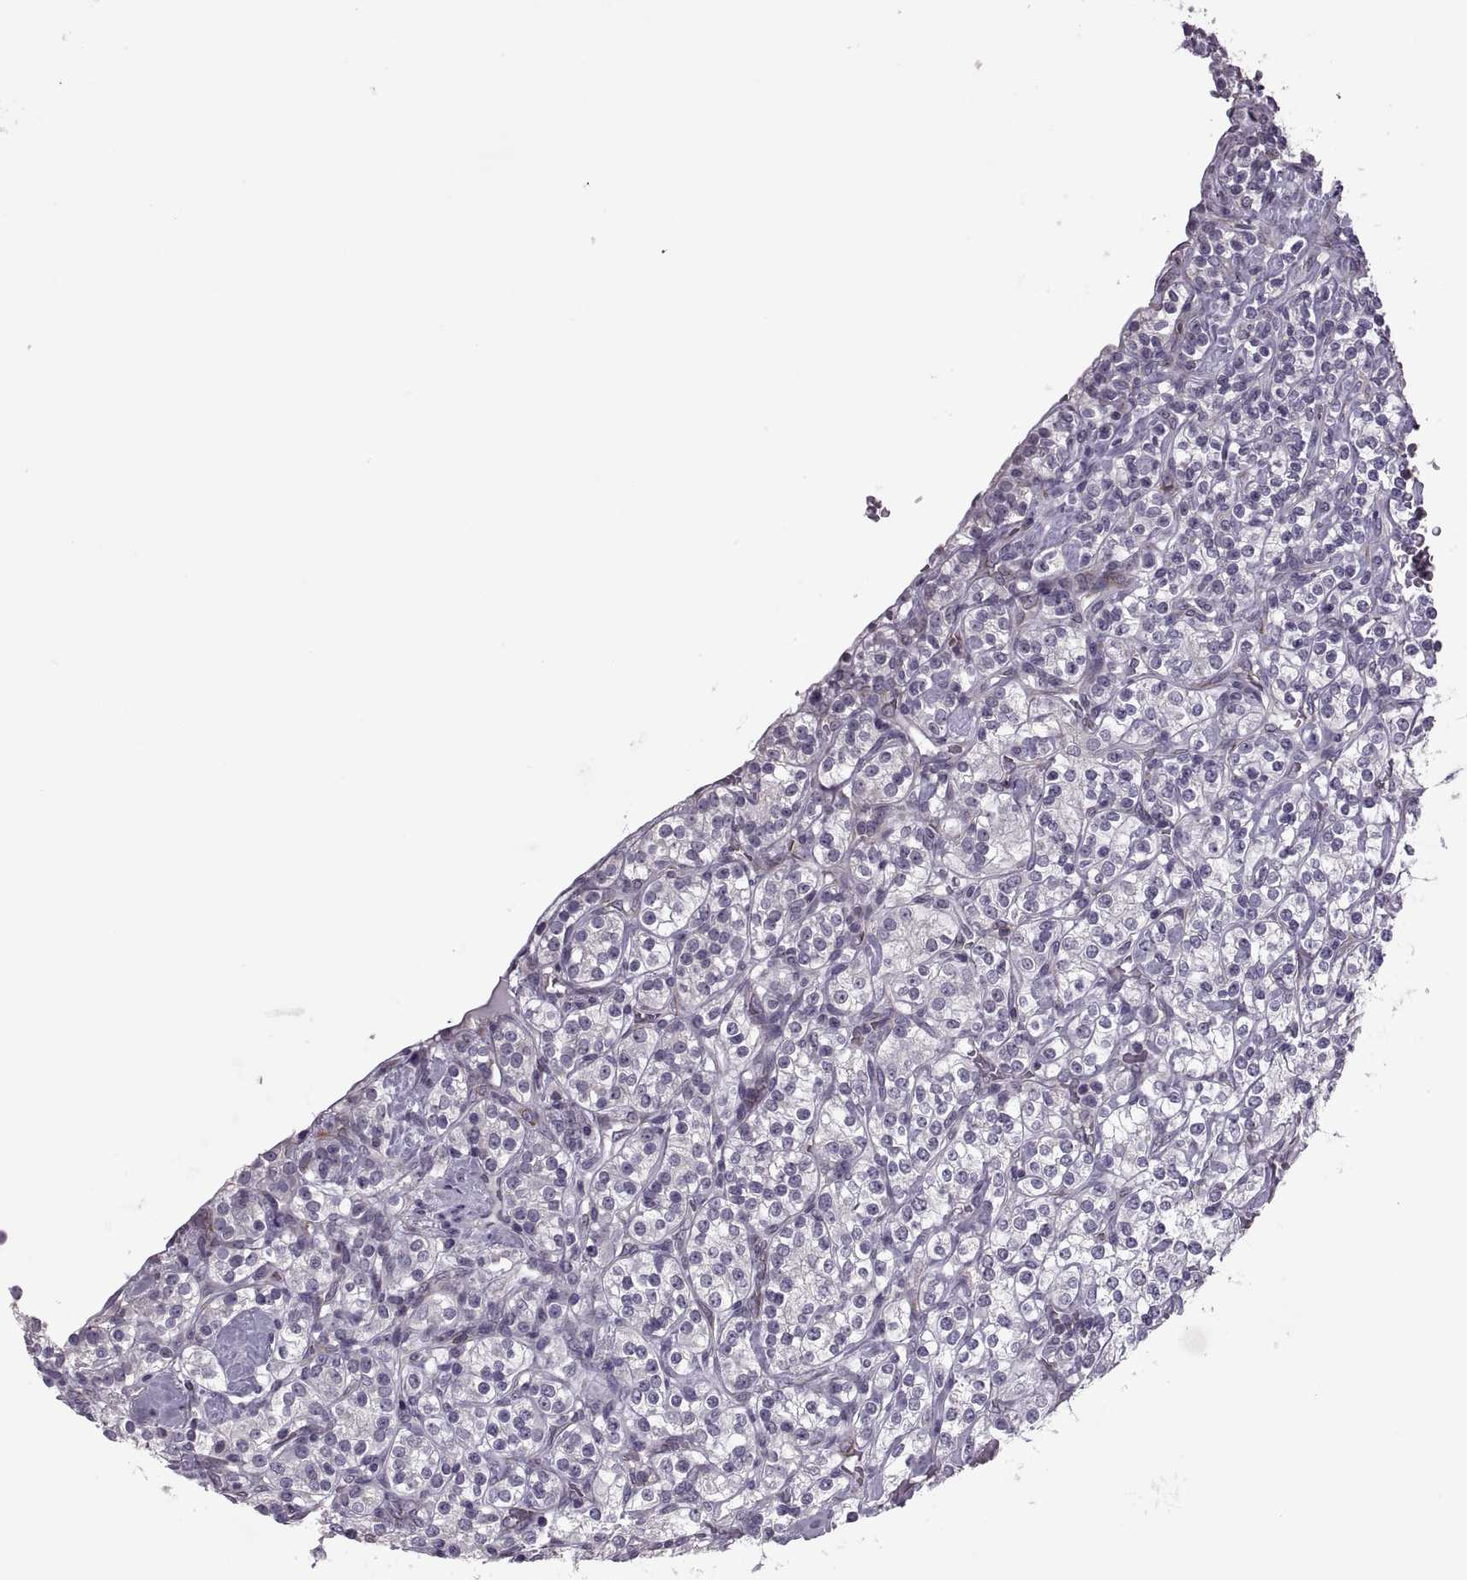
{"staining": {"intensity": "negative", "quantity": "none", "location": "none"}, "tissue": "renal cancer", "cell_type": "Tumor cells", "image_type": "cancer", "snomed": [{"axis": "morphology", "description": "Adenocarcinoma, NOS"}, {"axis": "topography", "description": "Kidney"}], "caption": "An image of adenocarcinoma (renal) stained for a protein exhibits no brown staining in tumor cells.", "gene": "PABPC1", "patient": {"sex": "male", "age": 77}}